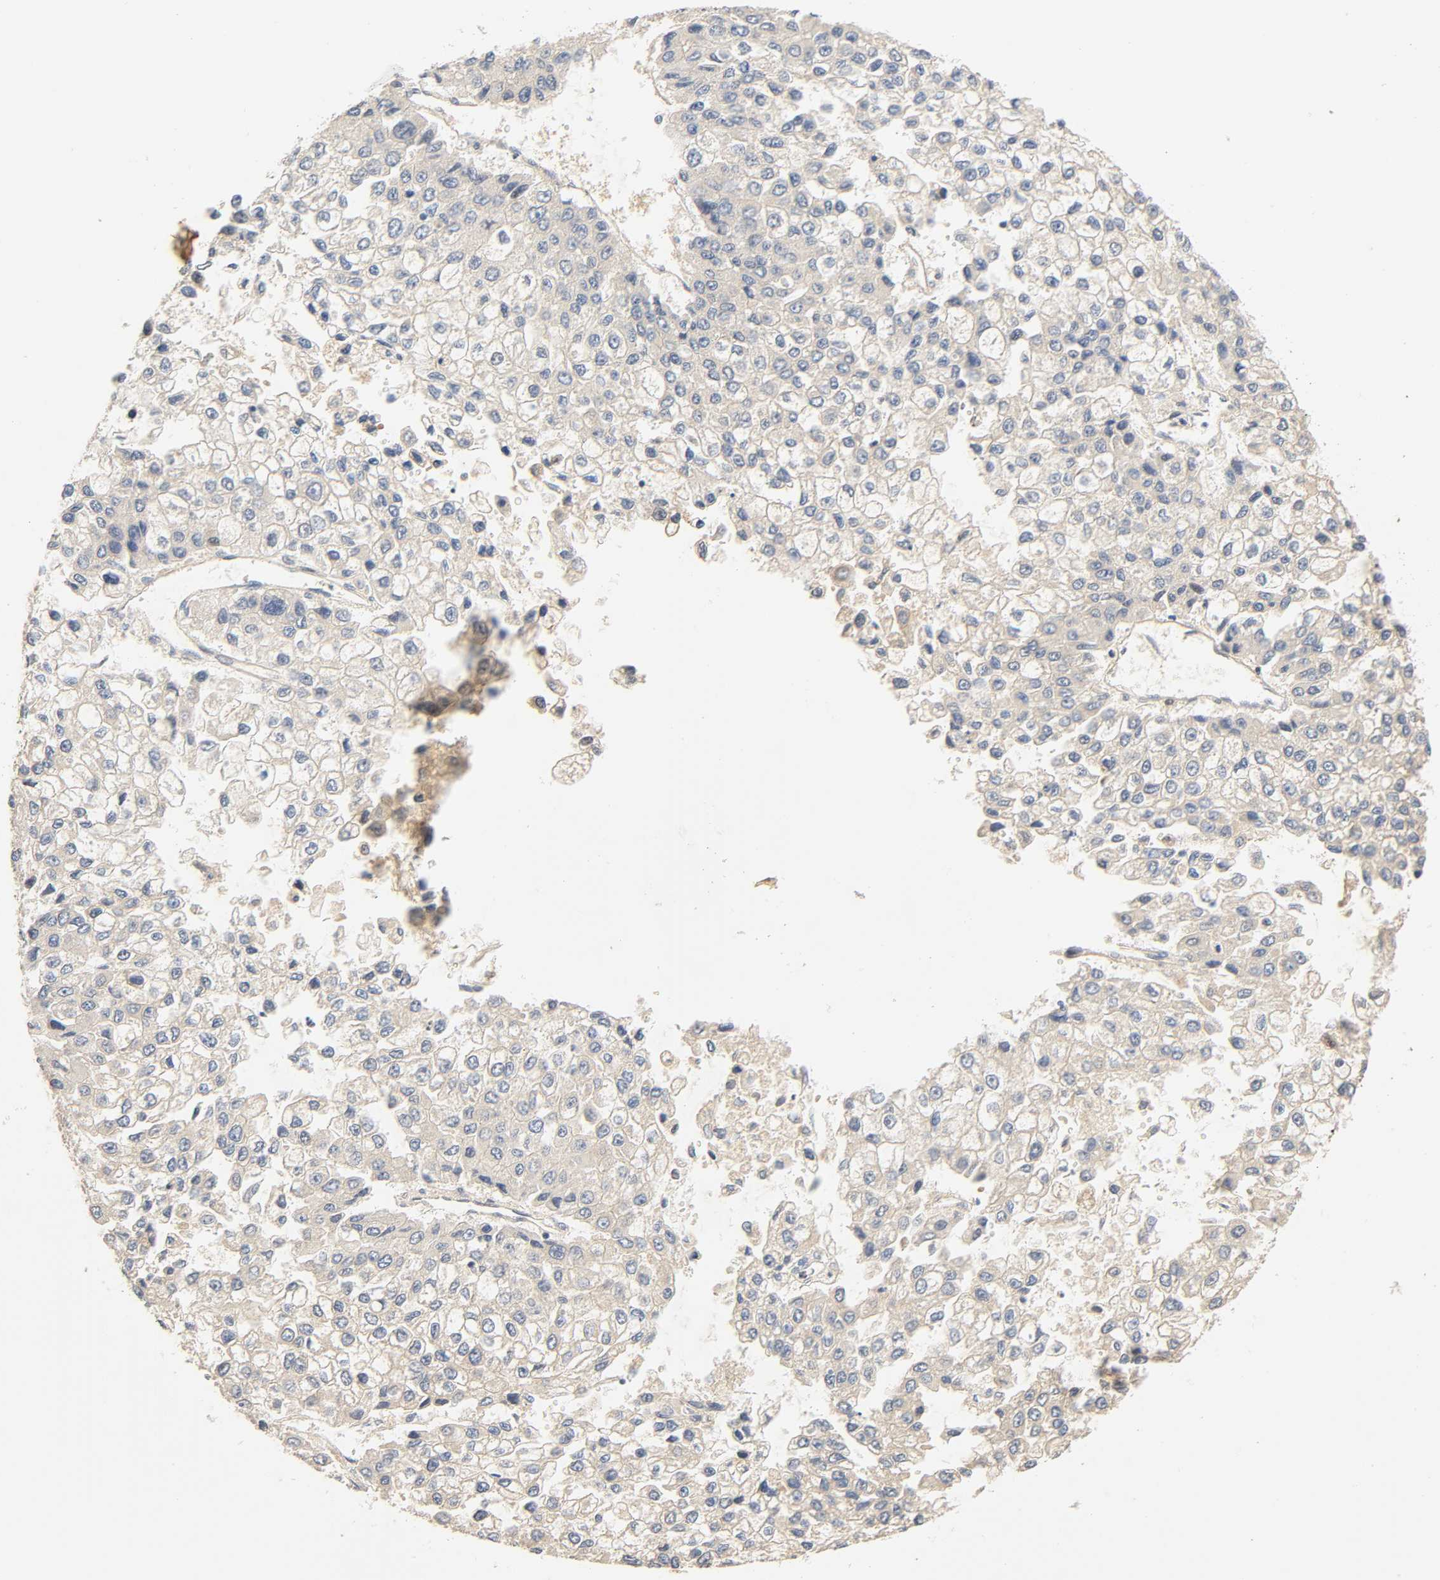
{"staining": {"intensity": "negative", "quantity": "none", "location": "none"}, "tissue": "liver cancer", "cell_type": "Tumor cells", "image_type": "cancer", "snomed": [{"axis": "morphology", "description": "Carcinoma, Hepatocellular, NOS"}, {"axis": "topography", "description": "Liver"}], "caption": "Immunohistochemistry histopathology image of liver hepatocellular carcinoma stained for a protein (brown), which displays no staining in tumor cells.", "gene": "CACNA1G", "patient": {"sex": "female", "age": 66}}